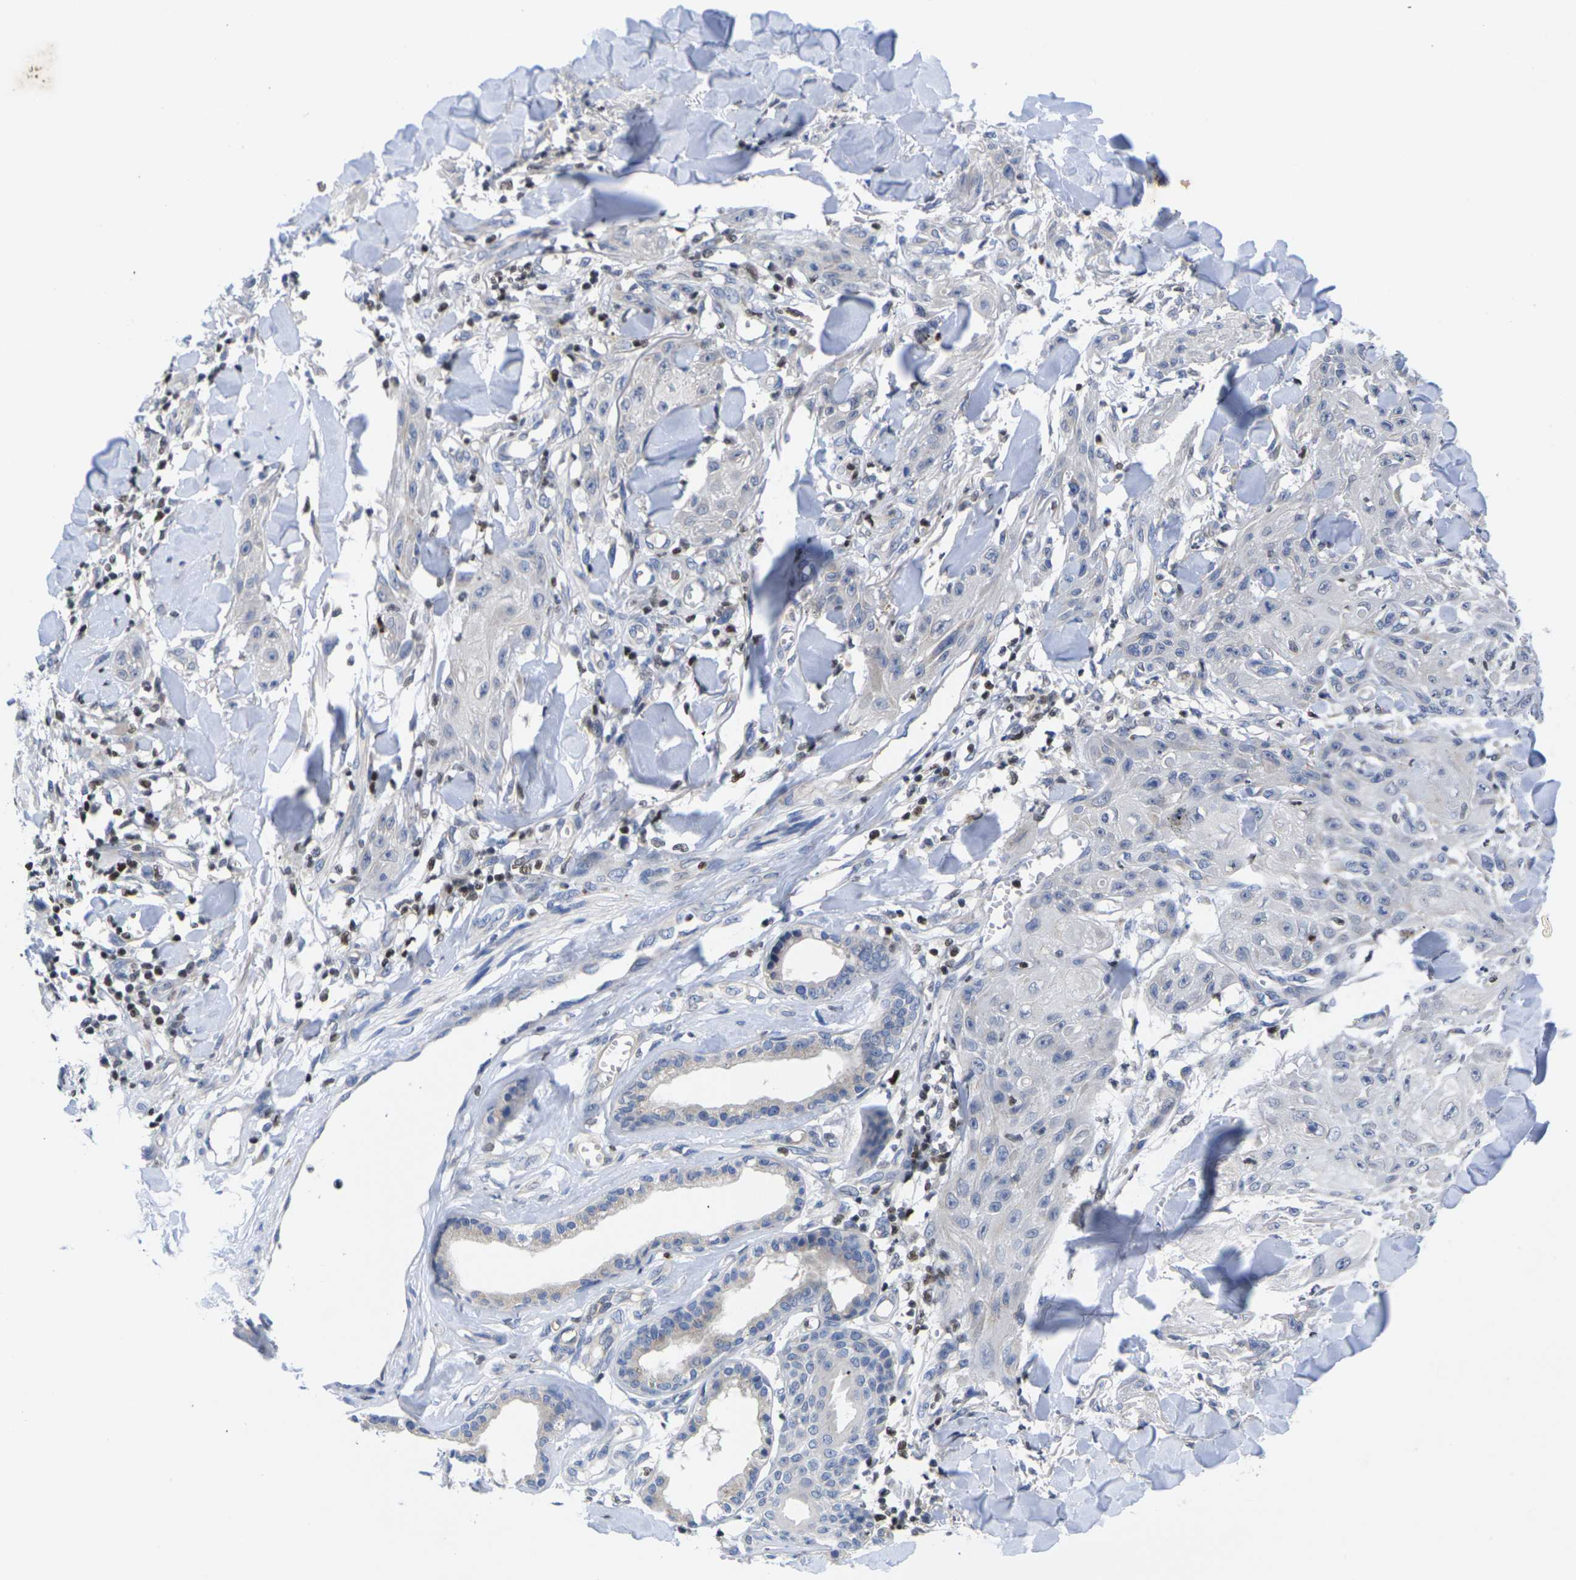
{"staining": {"intensity": "negative", "quantity": "none", "location": "none"}, "tissue": "skin cancer", "cell_type": "Tumor cells", "image_type": "cancer", "snomed": [{"axis": "morphology", "description": "Squamous cell carcinoma, NOS"}, {"axis": "topography", "description": "Skin"}], "caption": "Protein analysis of skin cancer shows no significant staining in tumor cells. (DAB immunohistochemistry (IHC) visualized using brightfield microscopy, high magnification).", "gene": "IKZF1", "patient": {"sex": "male", "age": 74}}